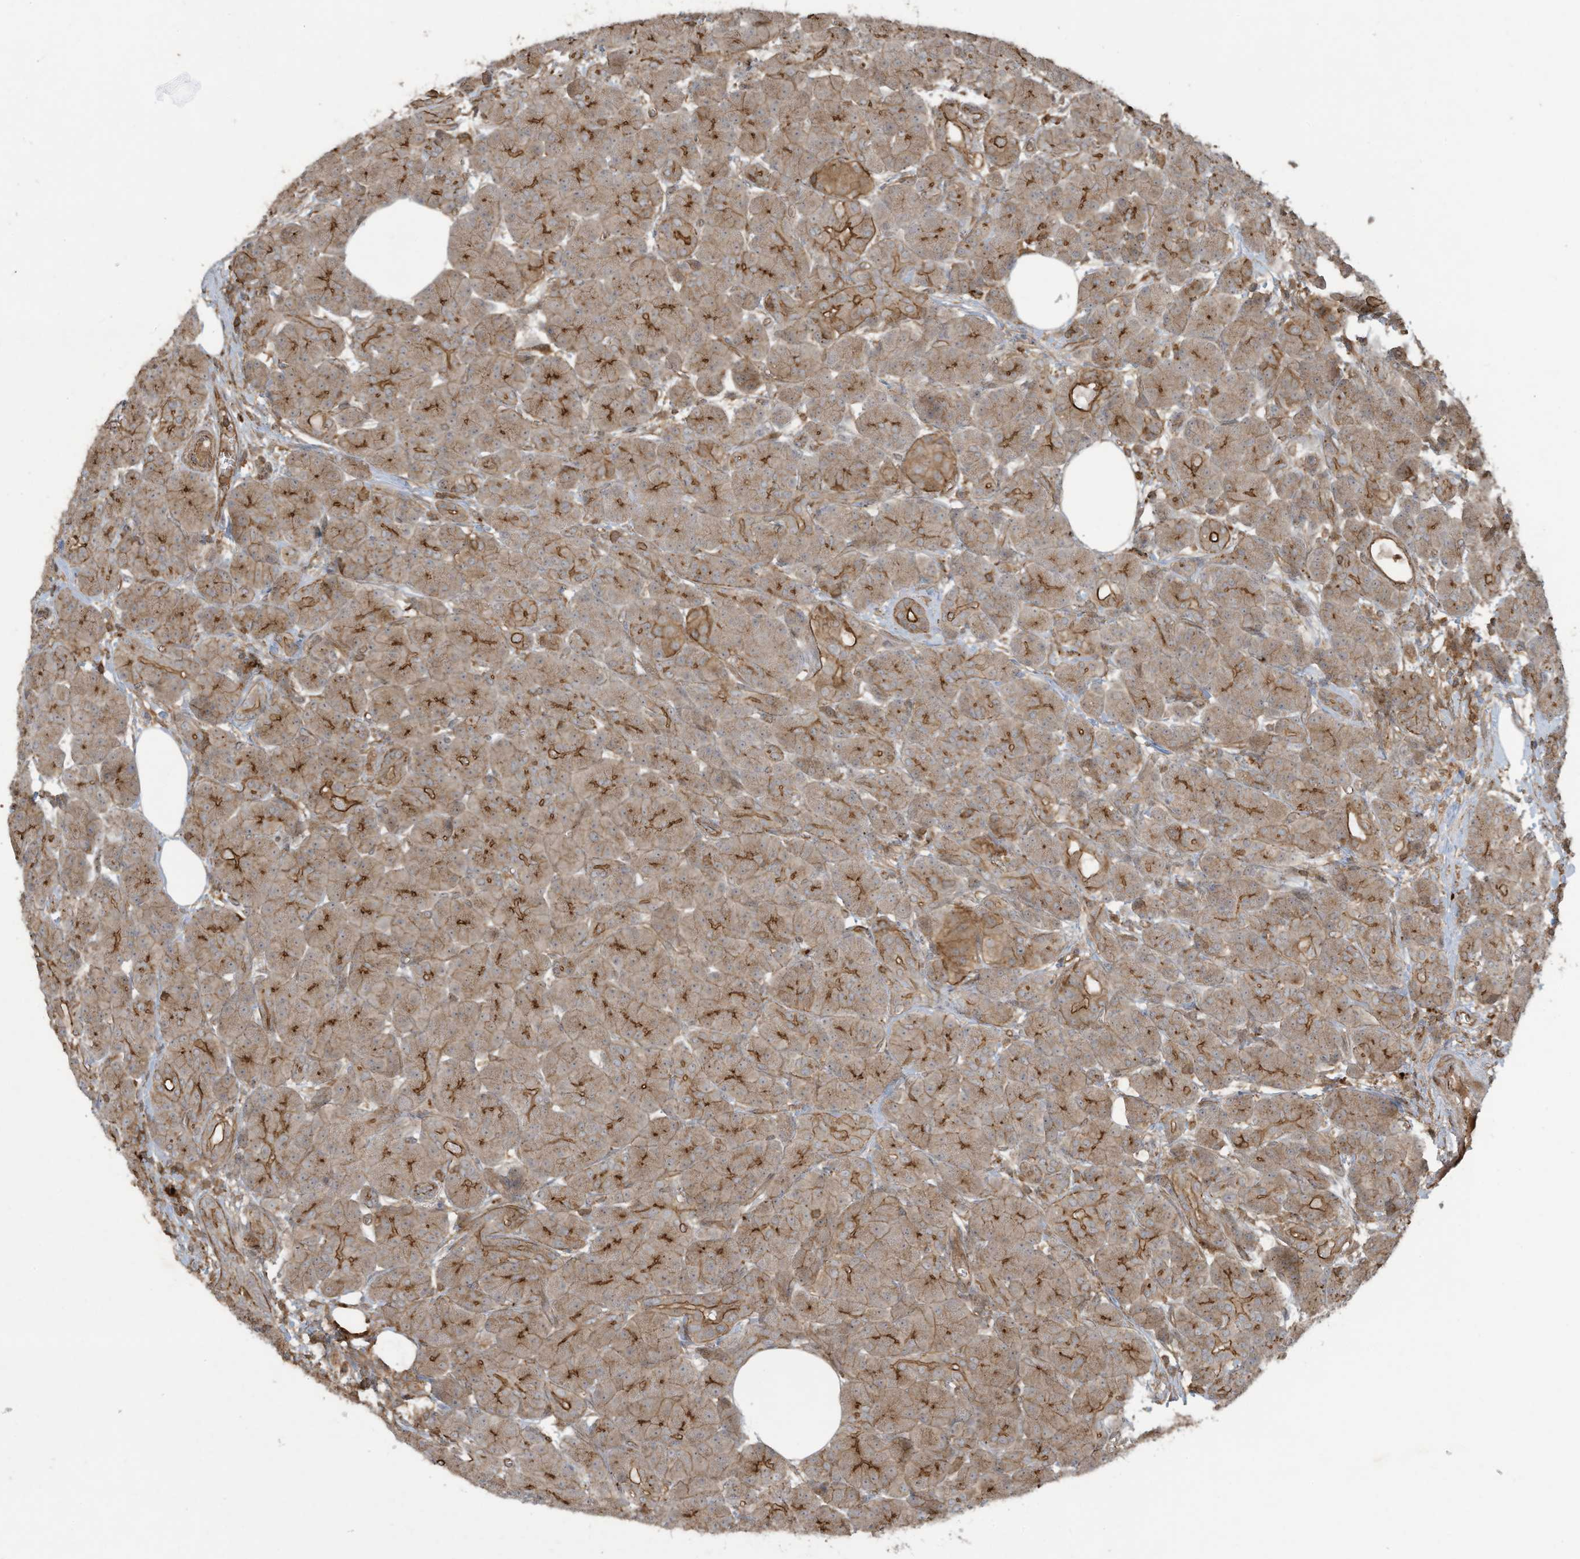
{"staining": {"intensity": "strong", "quantity": "25%-75%", "location": "cytoplasmic/membranous"}, "tissue": "pancreas", "cell_type": "Exocrine glandular cells", "image_type": "normal", "snomed": [{"axis": "morphology", "description": "Normal tissue, NOS"}, {"axis": "topography", "description": "Pancreas"}], "caption": "Protein analysis of unremarkable pancreas displays strong cytoplasmic/membranous positivity in approximately 25%-75% of exocrine glandular cells.", "gene": "DDIT4", "patient": {"sex": "male", "age": 63}}